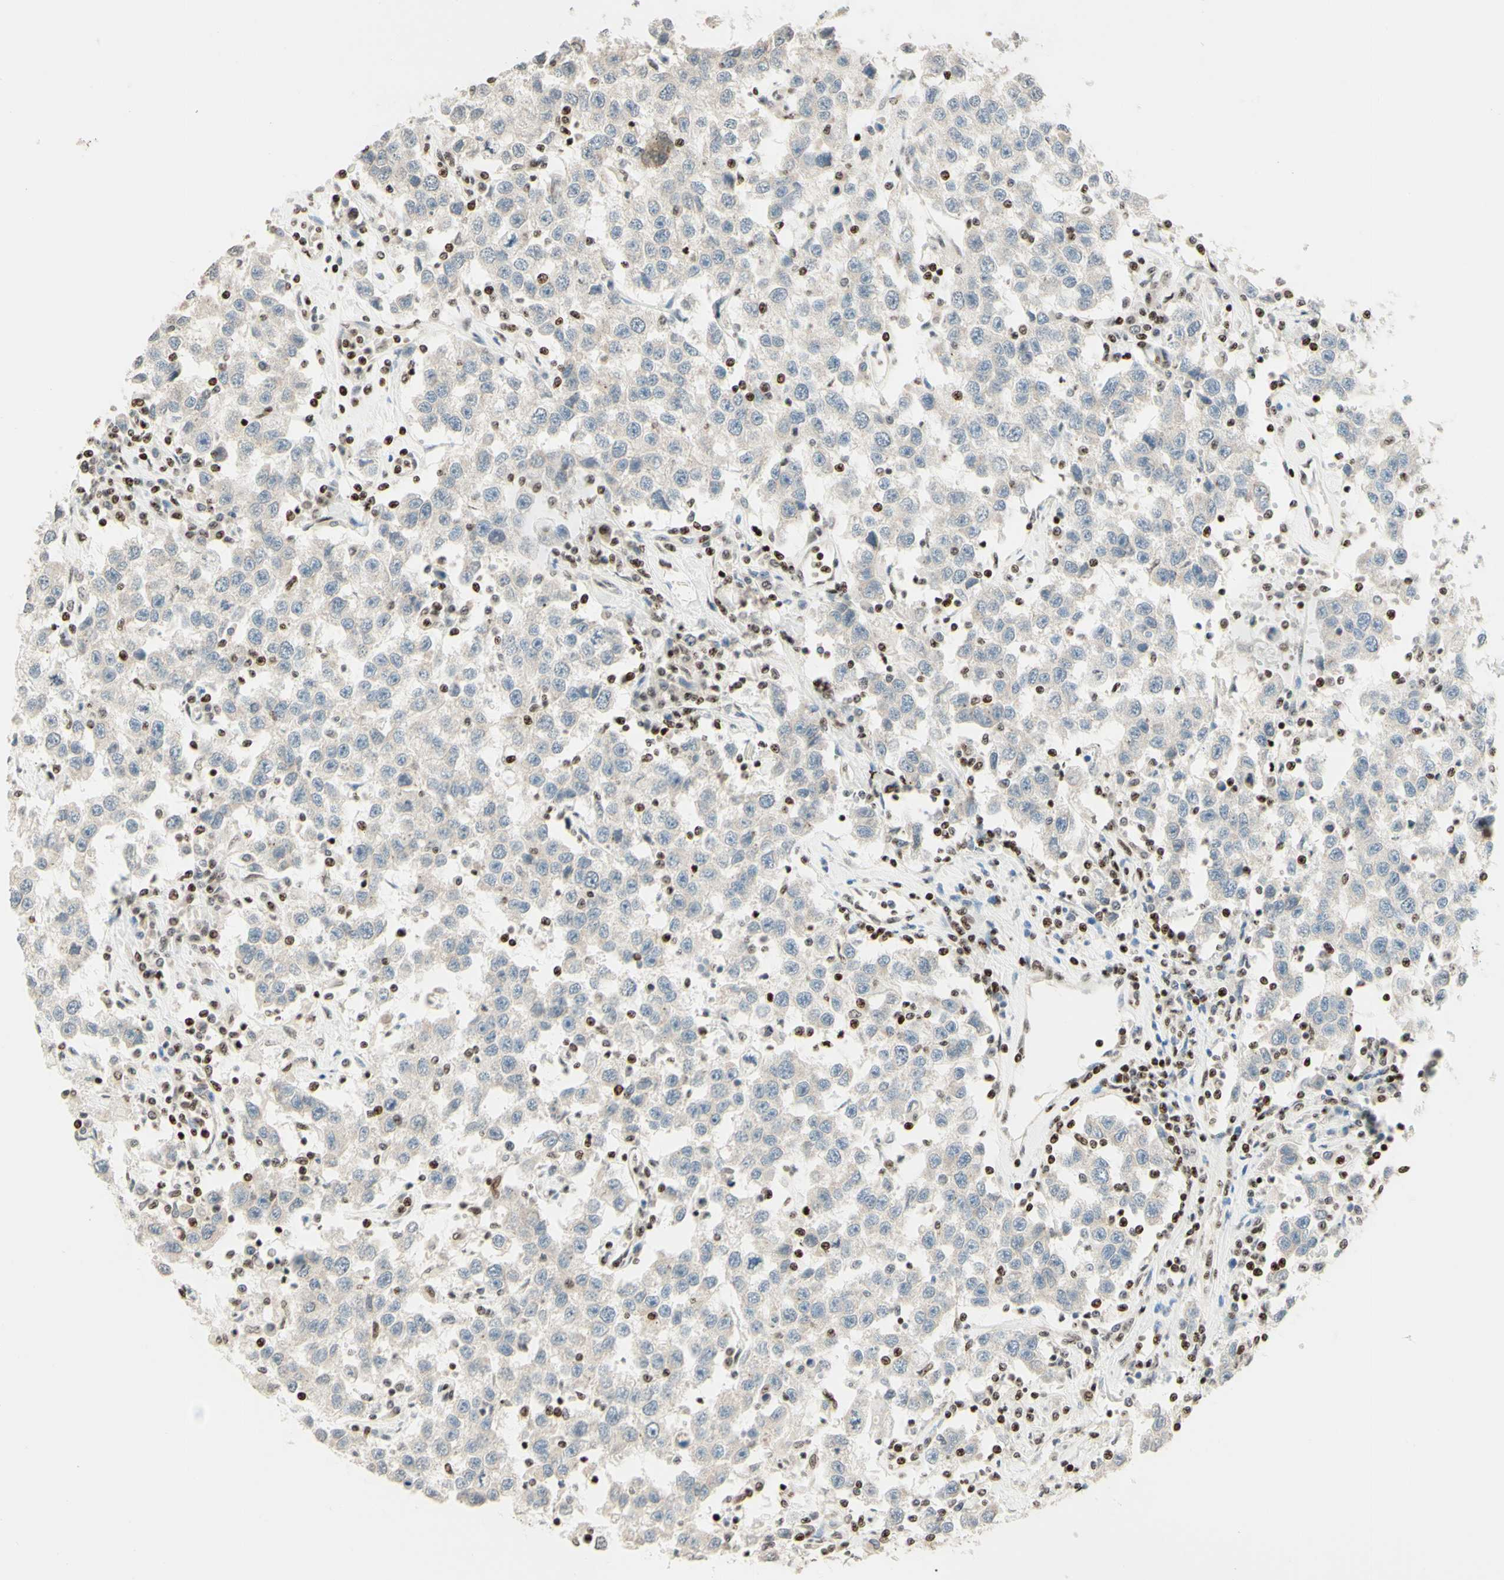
{"staining": {"intensity": "negative", "quantity": "none", "location": "none"}, "tissue": "testis cancer", "cell_type": "Tumor cells", "image_type": "cancer", "snomed": [{"axis": "morphology", "description": "Seminoma, NOS"}, {"axis": "topography", "description": "Testis"}], "caption": "A photomicrograph of human seminoma (testis) is negative for staining in tumor cells.", "gene": "CDKL5", "patient": {"sex": "male", "age": 41}}